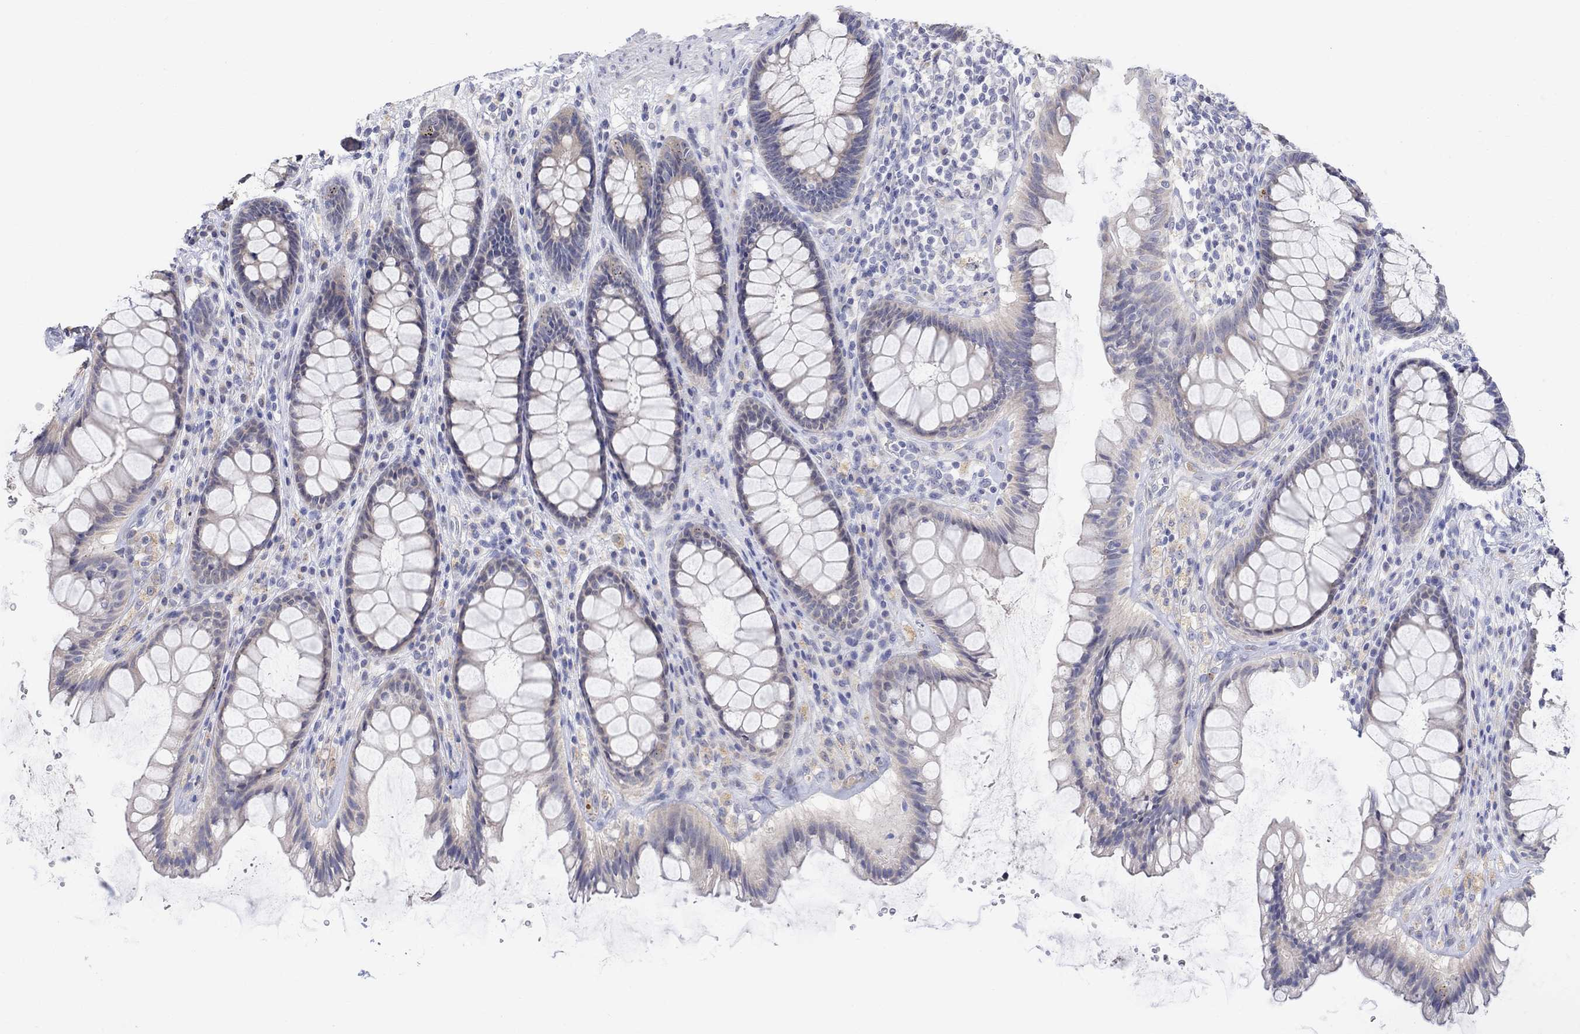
{"staining": {"intensity": "negative", "quantity": "none", "location": "none"}, "tissue": "rectum", "cell_type": "Glandular cells", "image_type": "normal", "snomed": [{"axis": "morphology", "description": "Normal tissue, NOS"}, {"axis": "topography", "description": "Rectum"}], "caption": "Glandular cells show no significant expression in benign rectum. The staining is performed using DAB brown chromogen with nuclei counter-stained in using hematoxylin.", "gene": "FNDC5", "patient": {"sex": "male", "age": 72}}